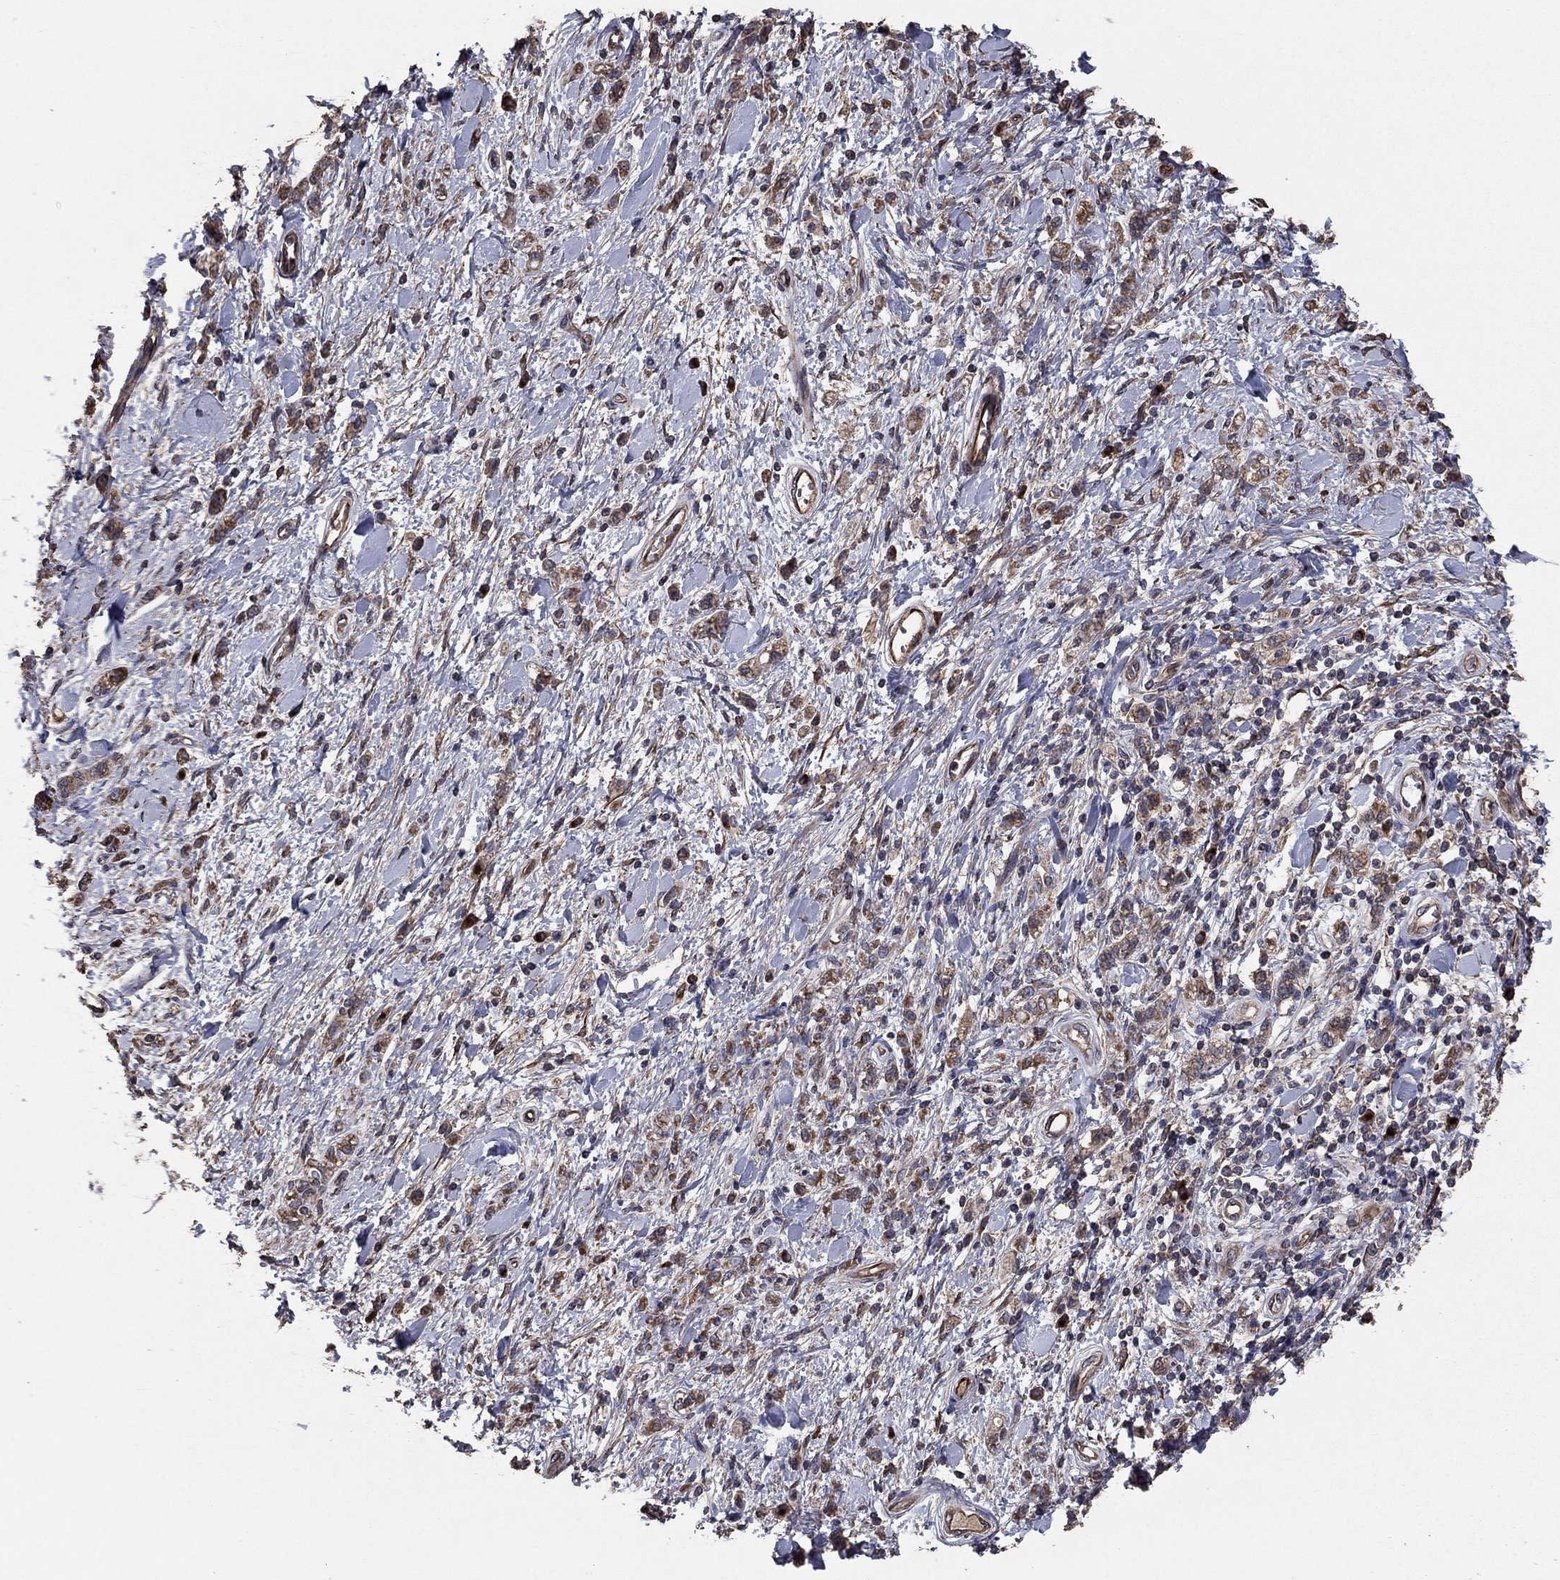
{"staining": {"intensity": "moderate", "quantity": "25%-75%", "location": "cytoplasmic/membranous"}, "tissue": "stomach cancer", "cell_type": "Tumor cells", "image_type": "cancer", "snomed": [{"axis": "morphology", "description": "Adenocarcinoma, NOS"}, {"axis": "topography", "description": "Stomach"}], "caption": "A micrograph of human stomach adenocarcinoma stained for a protein shows moderate cytoplasmic/membranous brown staining in tumor cells.", "gene": "FLT4", "patient": {"sex": "male", "age": 77}}